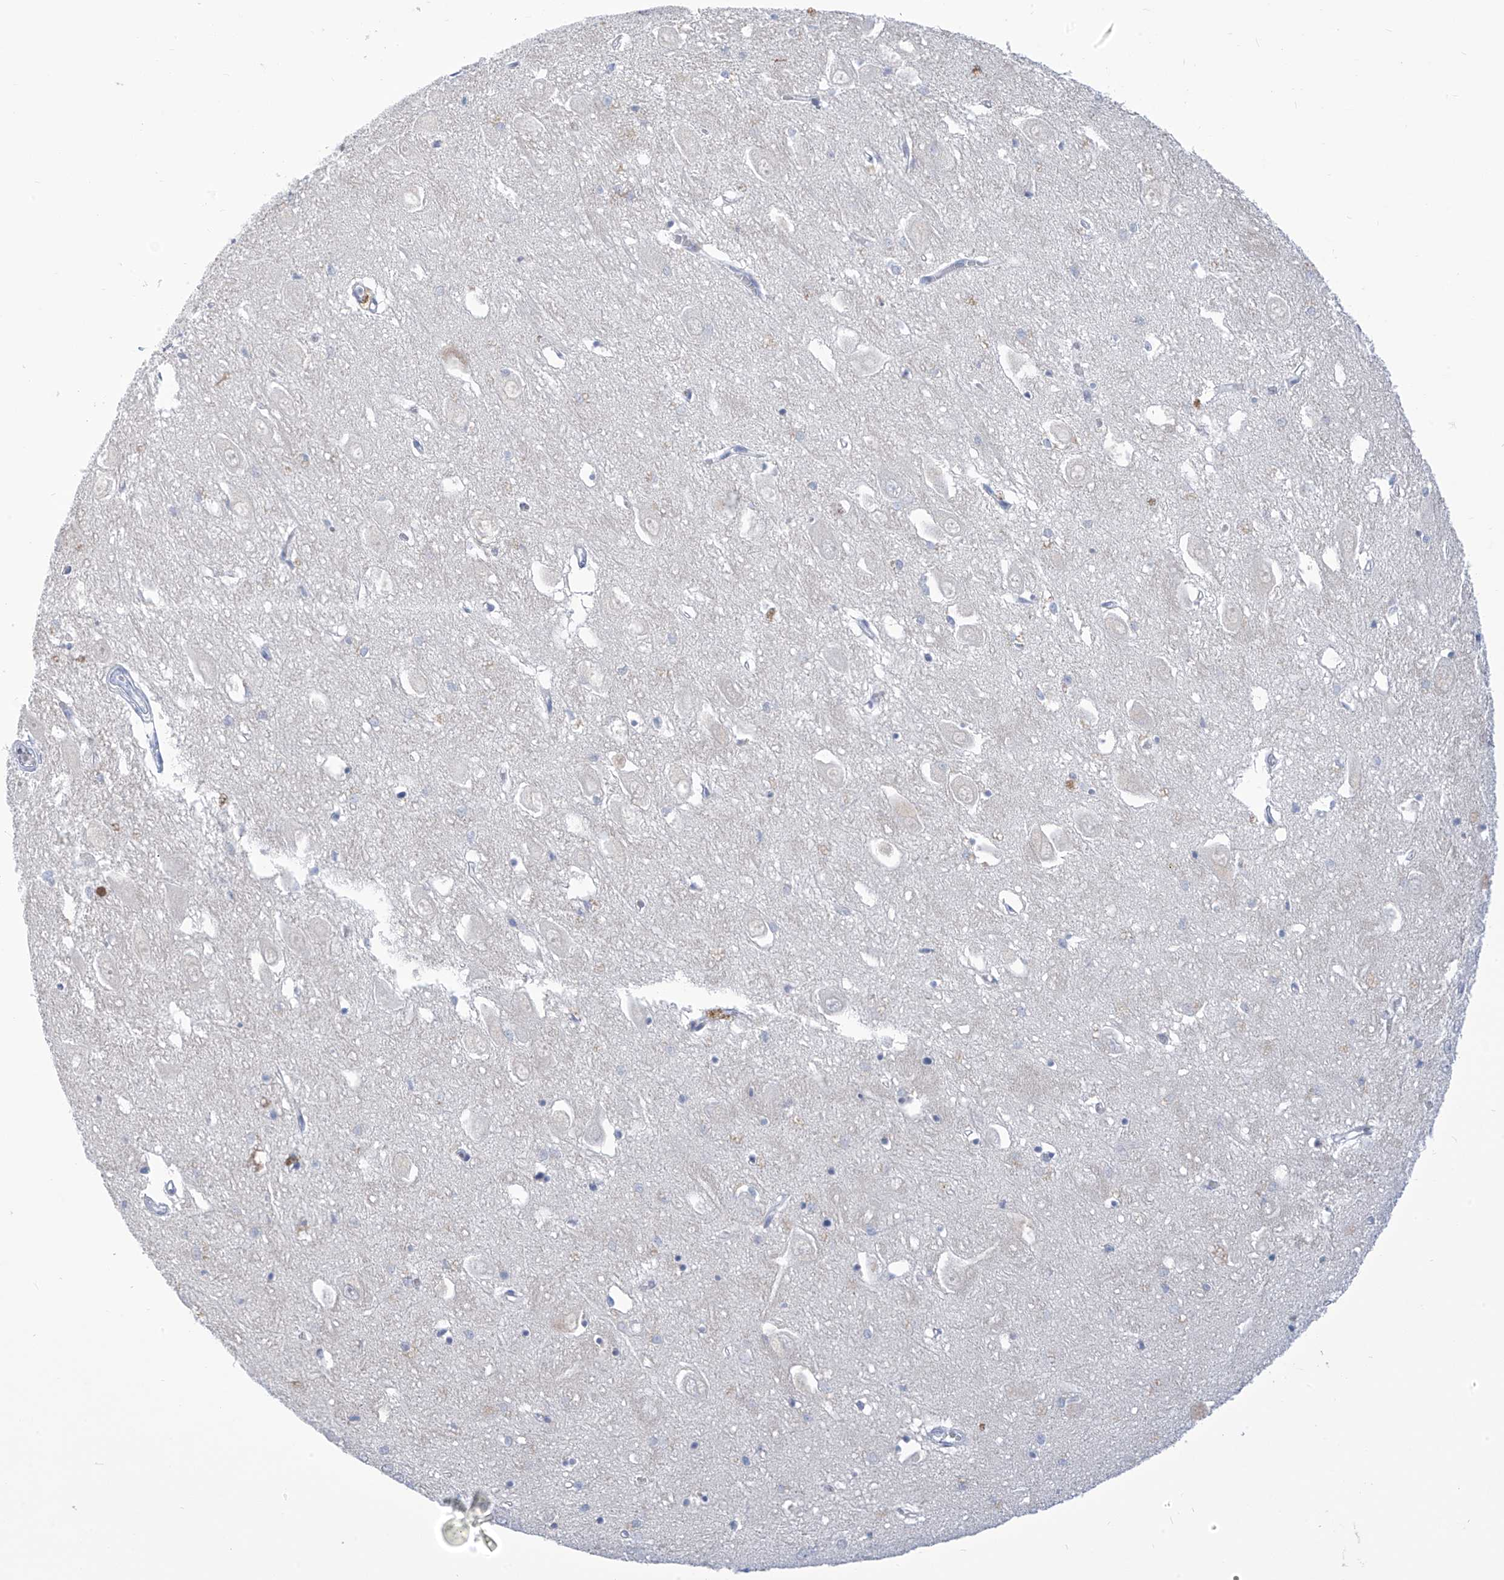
{"staining": {"intensity": "negative", "quantity": "none", "location": "none"}, "tissue": "hippocampus", "cell_type": "Glial cells", "image_type": "normal", "snomed": [{"axis": "morphology", "description": "Normal tissue, NOS"}, {"axis": "topography", "description": "Hippocampus"}], "caption": "Immunohistochemical staining of unremarkable hippocampus displays no significant staining in glial cells.", "gene": "IBA57", "patient": {"sex": "female", "age": 64}}